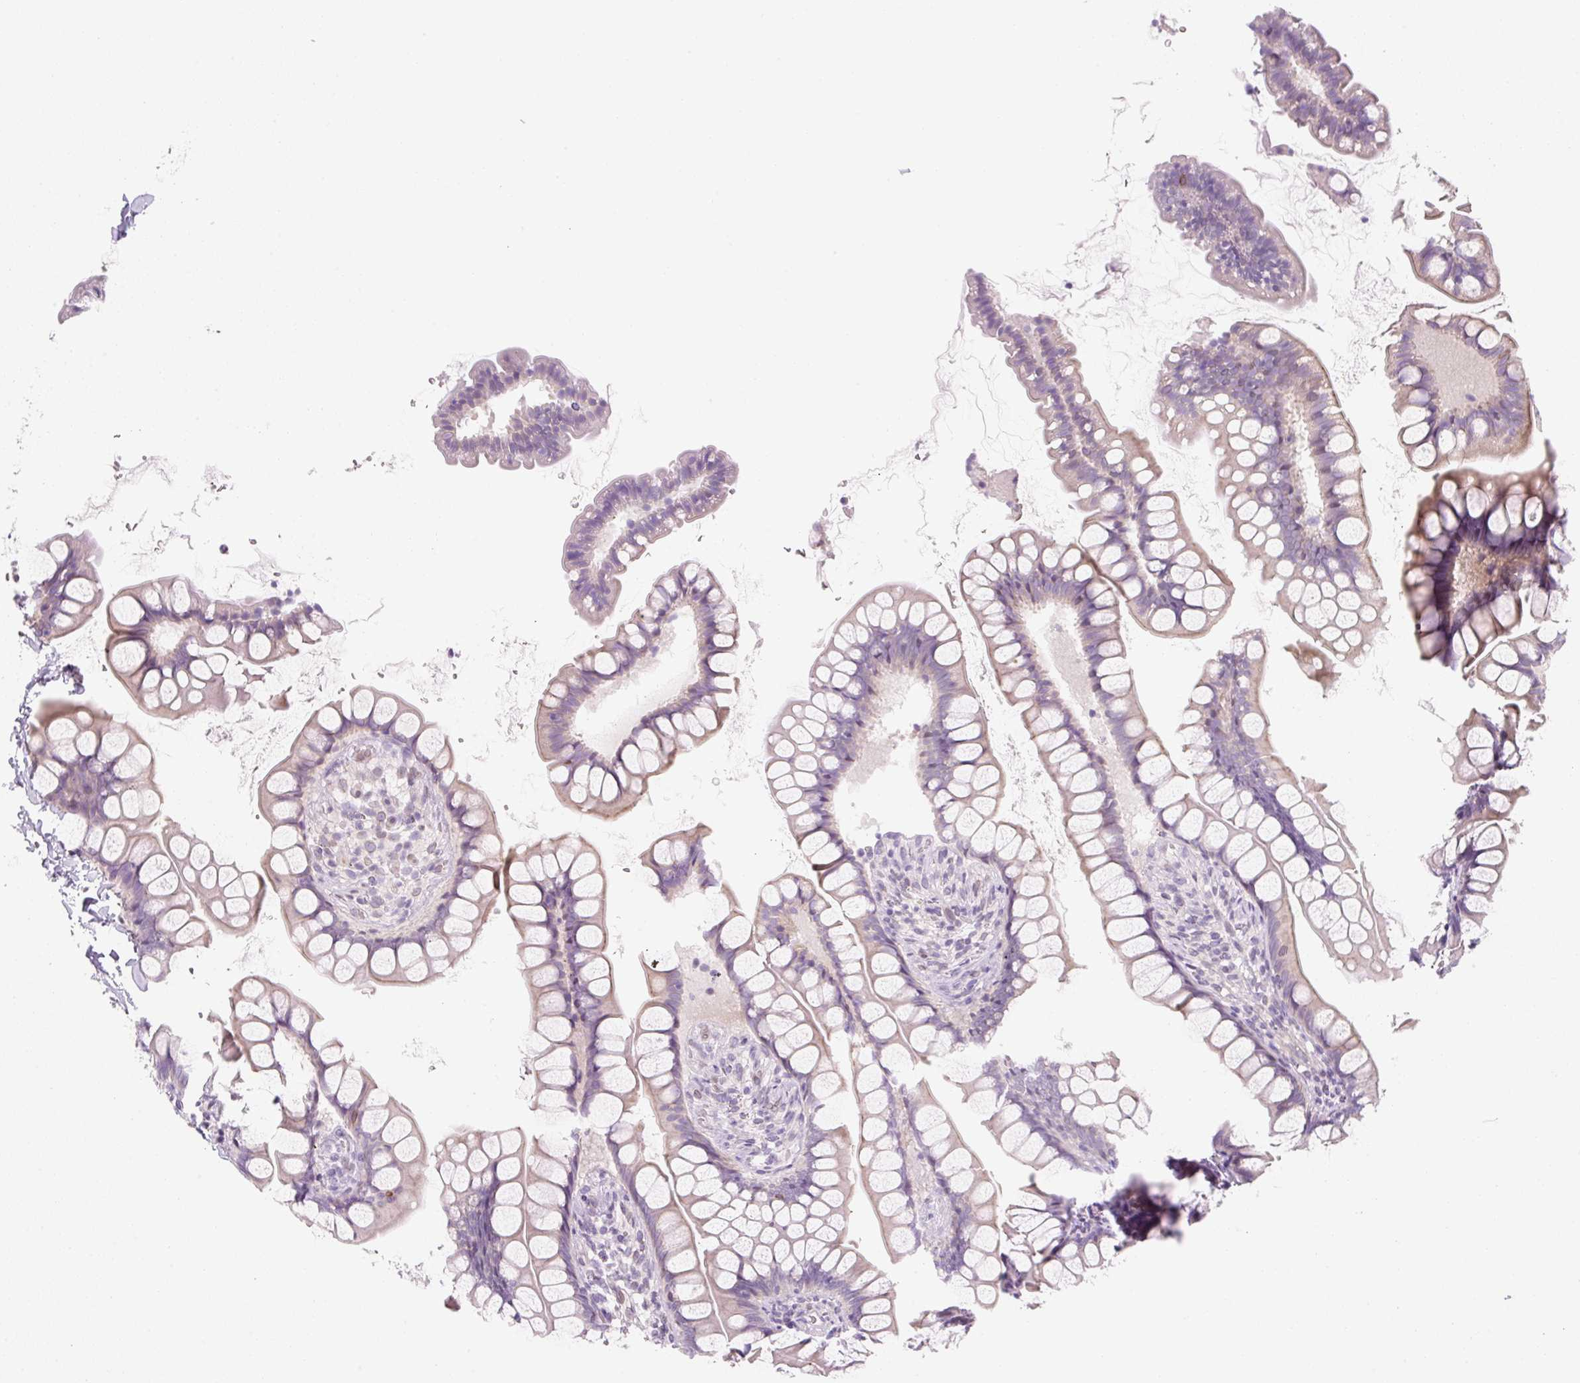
{"staining": {"intensity": "weak", "quantity": "<25%", "location": "cytoplasmic/membranous"}, "tissue": "small intestine", "cell_type": "Glandular cells", "image_type": "normal", "snomed": [{"axis": "morphology", "description": "Normal tissue, NOS"}, {"axis": "topography", "description": "Small intestine"}], "caption": "Glandular cells are negative for brown protein staining in normal small intestine. (Immunohistochemistry, brightfield microscopy, high magnification).", "gene": "SYNE3", "patient": {"sex": "male", "age": 70}}